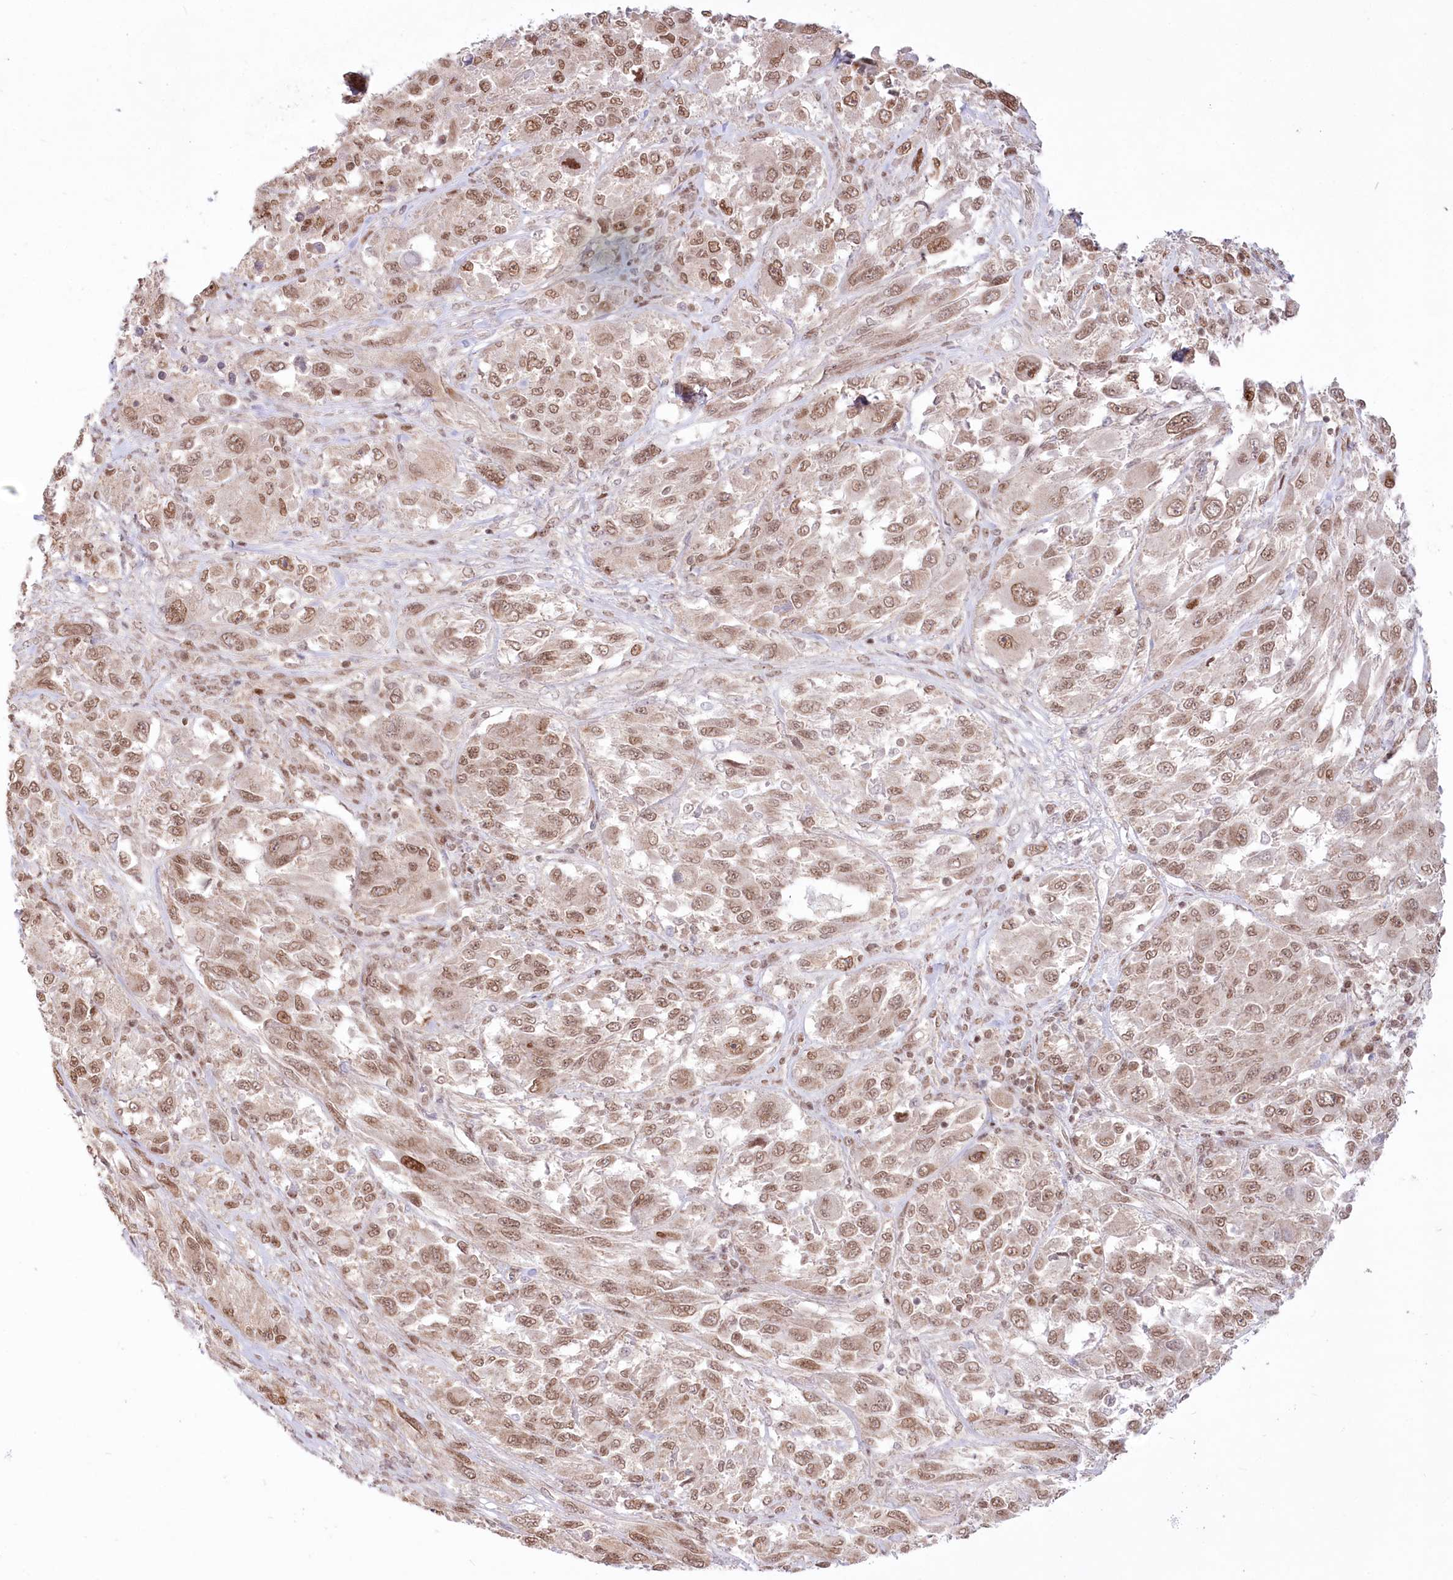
{"staining": {"intensity": "moderate", "quantity": ">75%", "location": "nuclear"}, "tissue": "melanoma", "cell_type": "Tumor cells", "image_type": "cancer", "snomed": [{"axis": "morphology", "description": "Malignant melanoma, NOS"}, {"axis": "topography", "description": "Skin"}], "caption": "Moderate nuclear staining for a protein is present in about >75% of tumor cells of malignant melanoma using immunohistochemistry (IHC).", "gene": "PYURF", "patient": {"sex": "female", "age": 91}}